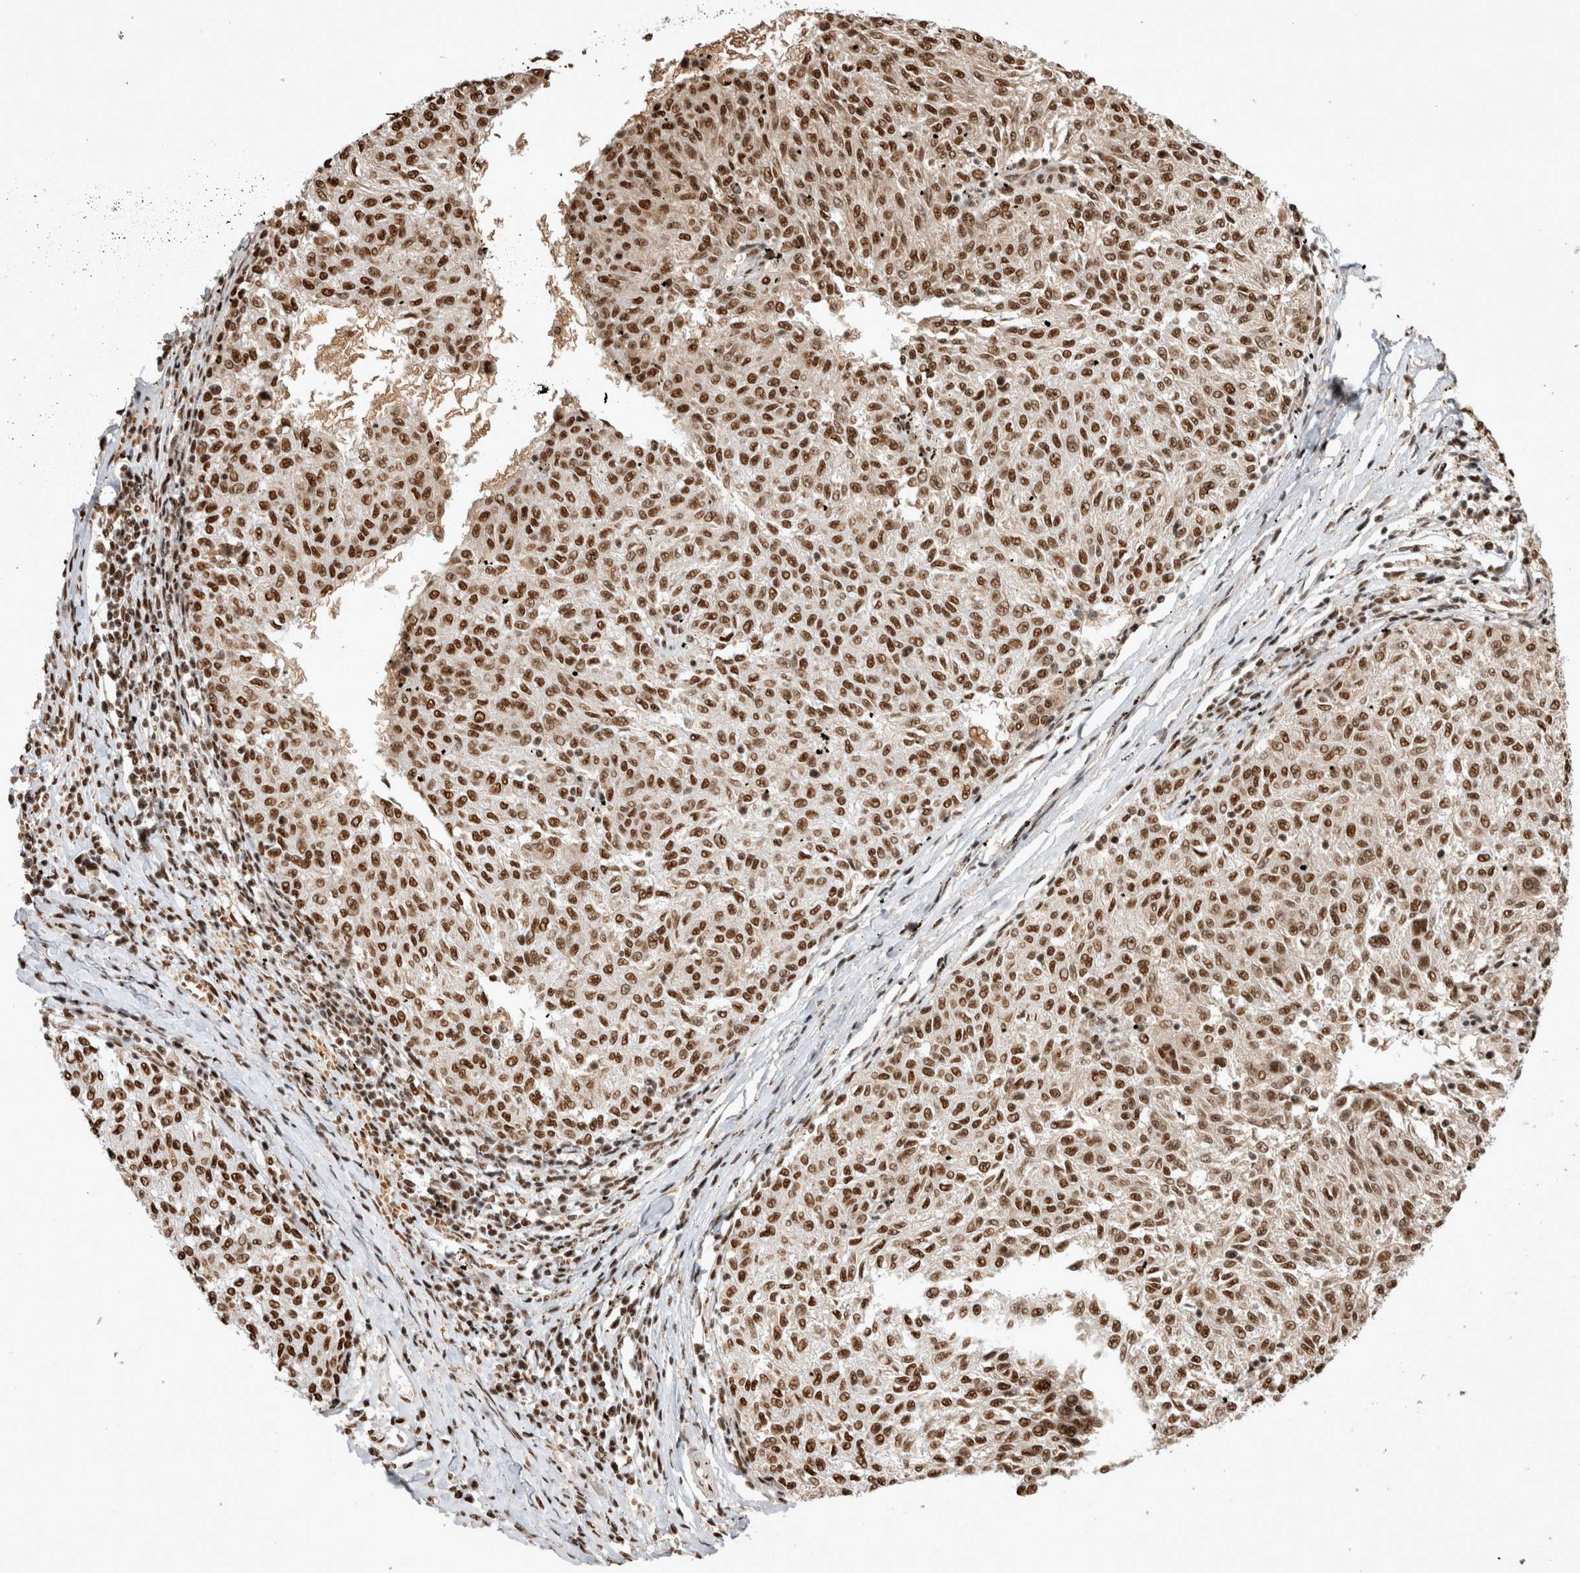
{"staining": {"intensity": "strong", "quantity": ">75%", "location": "nuclear"}, "tissue": "melanoma", "cell_type": "Tumor cells", "image_type": "cancer", "snomed": [{"axis": "morphology", "description": "Malignant melanoma, NOS"}, {"axis": "topography", "description": "Skin"}], "caption": "A histopathology image of malignant melanoma stained for a protein shows strong nuclear brown staining in tumor cells. (DAB IHC, brown staining for protein, blue staining for nuclei).", "gene": "EYA2", "patient": {"sex": "female", "age": 72}}